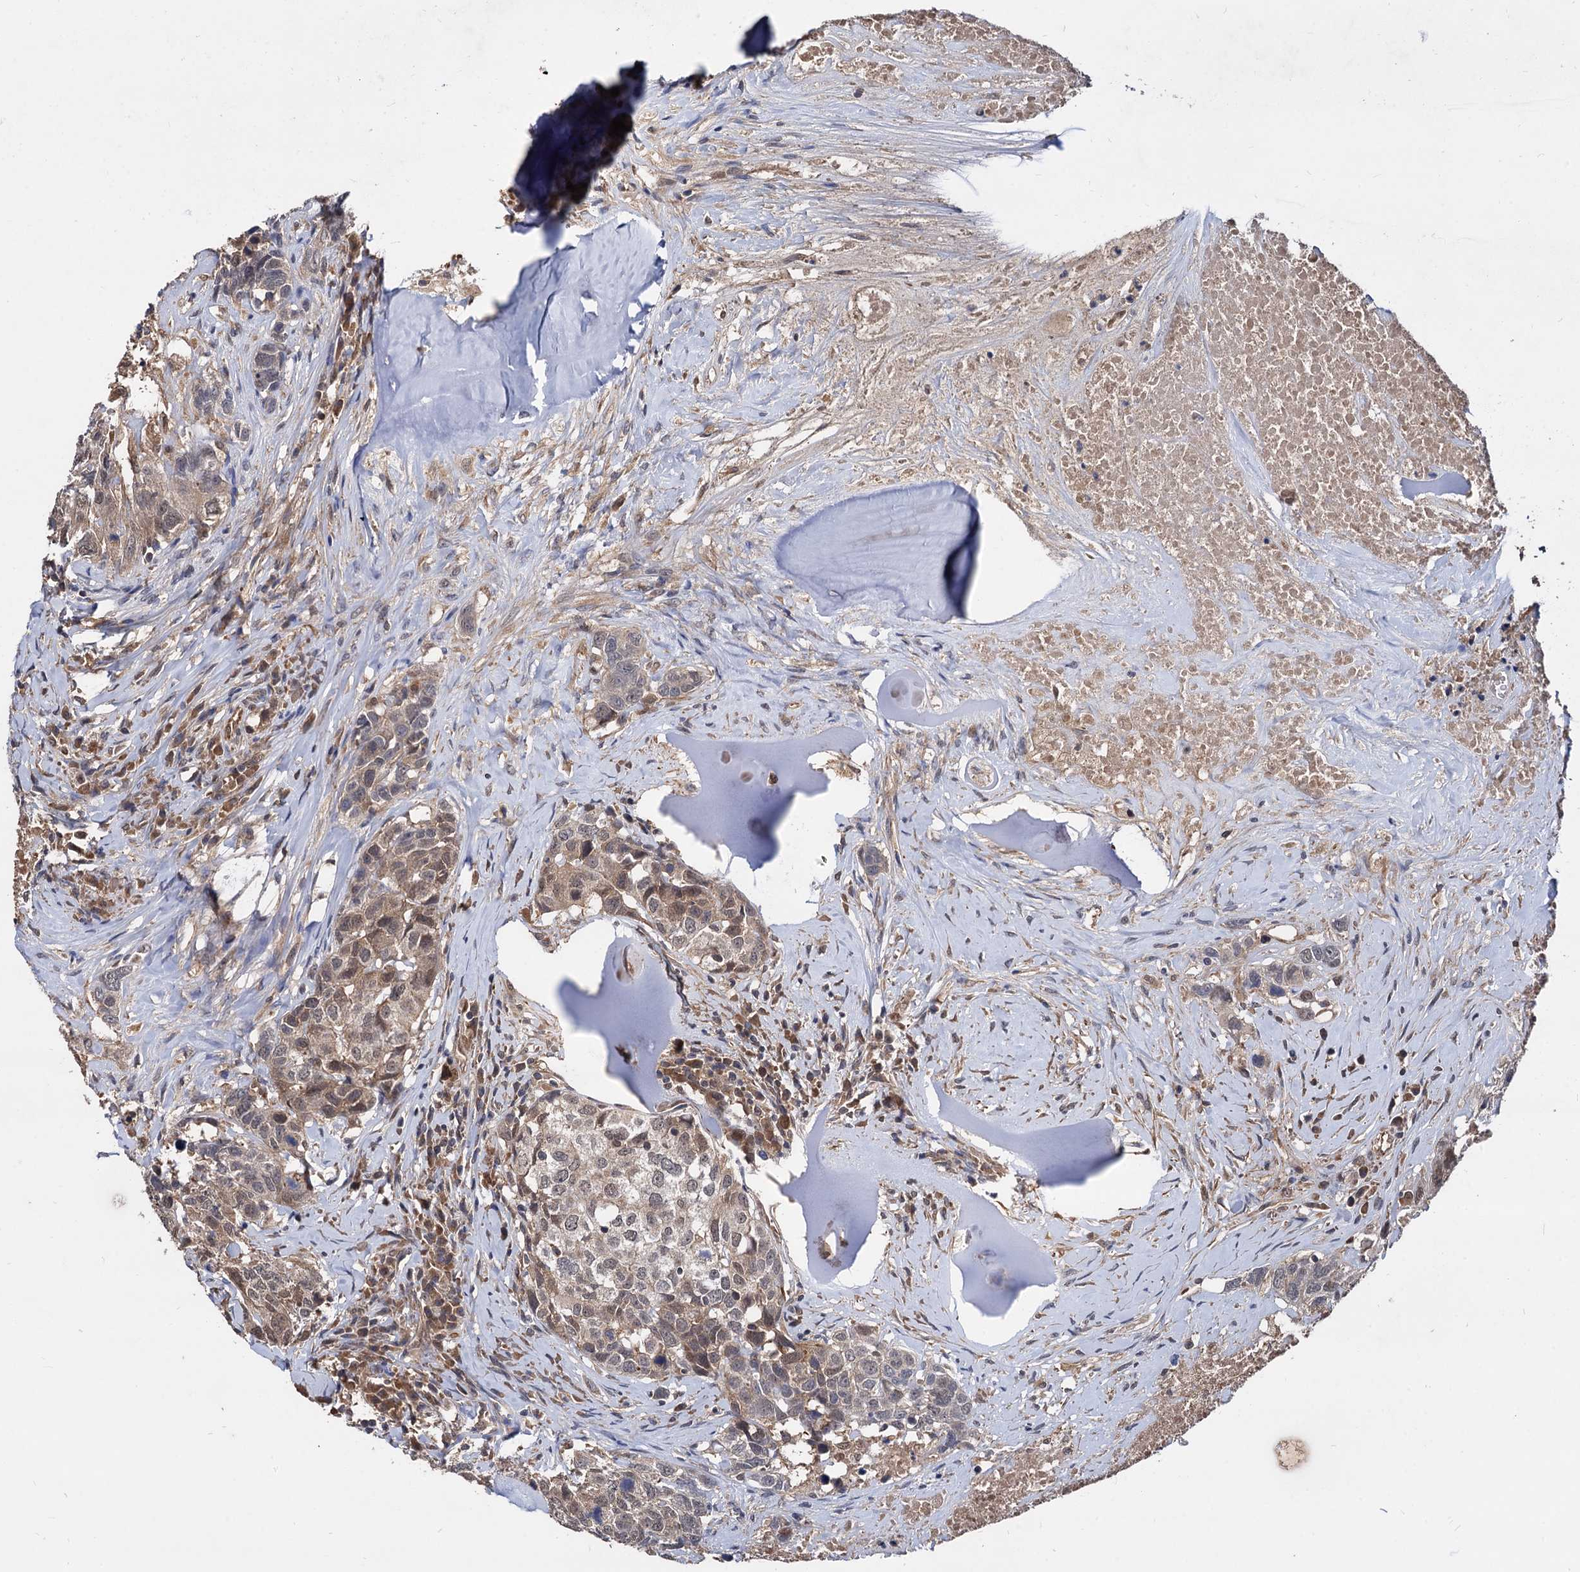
{"staining": {"intensity": "weak", "quantity": "25%-75%", "location": "cytoplasmic/membranous,nuclear"}, "tissue": "head and neck cancer", "cell_type": "Tumor cells", "image_type": "cancer", "snomed": [{"axis": "morphology", "description": "Squamous cell carcinoma, NOS"}, {"axis": "topography", "description": "Head-Neck"}], "caption": "The image displays a brown stain indicating the presence of a protein in the cytoplasmic/membranous and nuclear of tumor cells in squamous cell carcinoma (head and neck).", "gene": "PSMD4", "patient": {"sex": "male", "age": 66}}